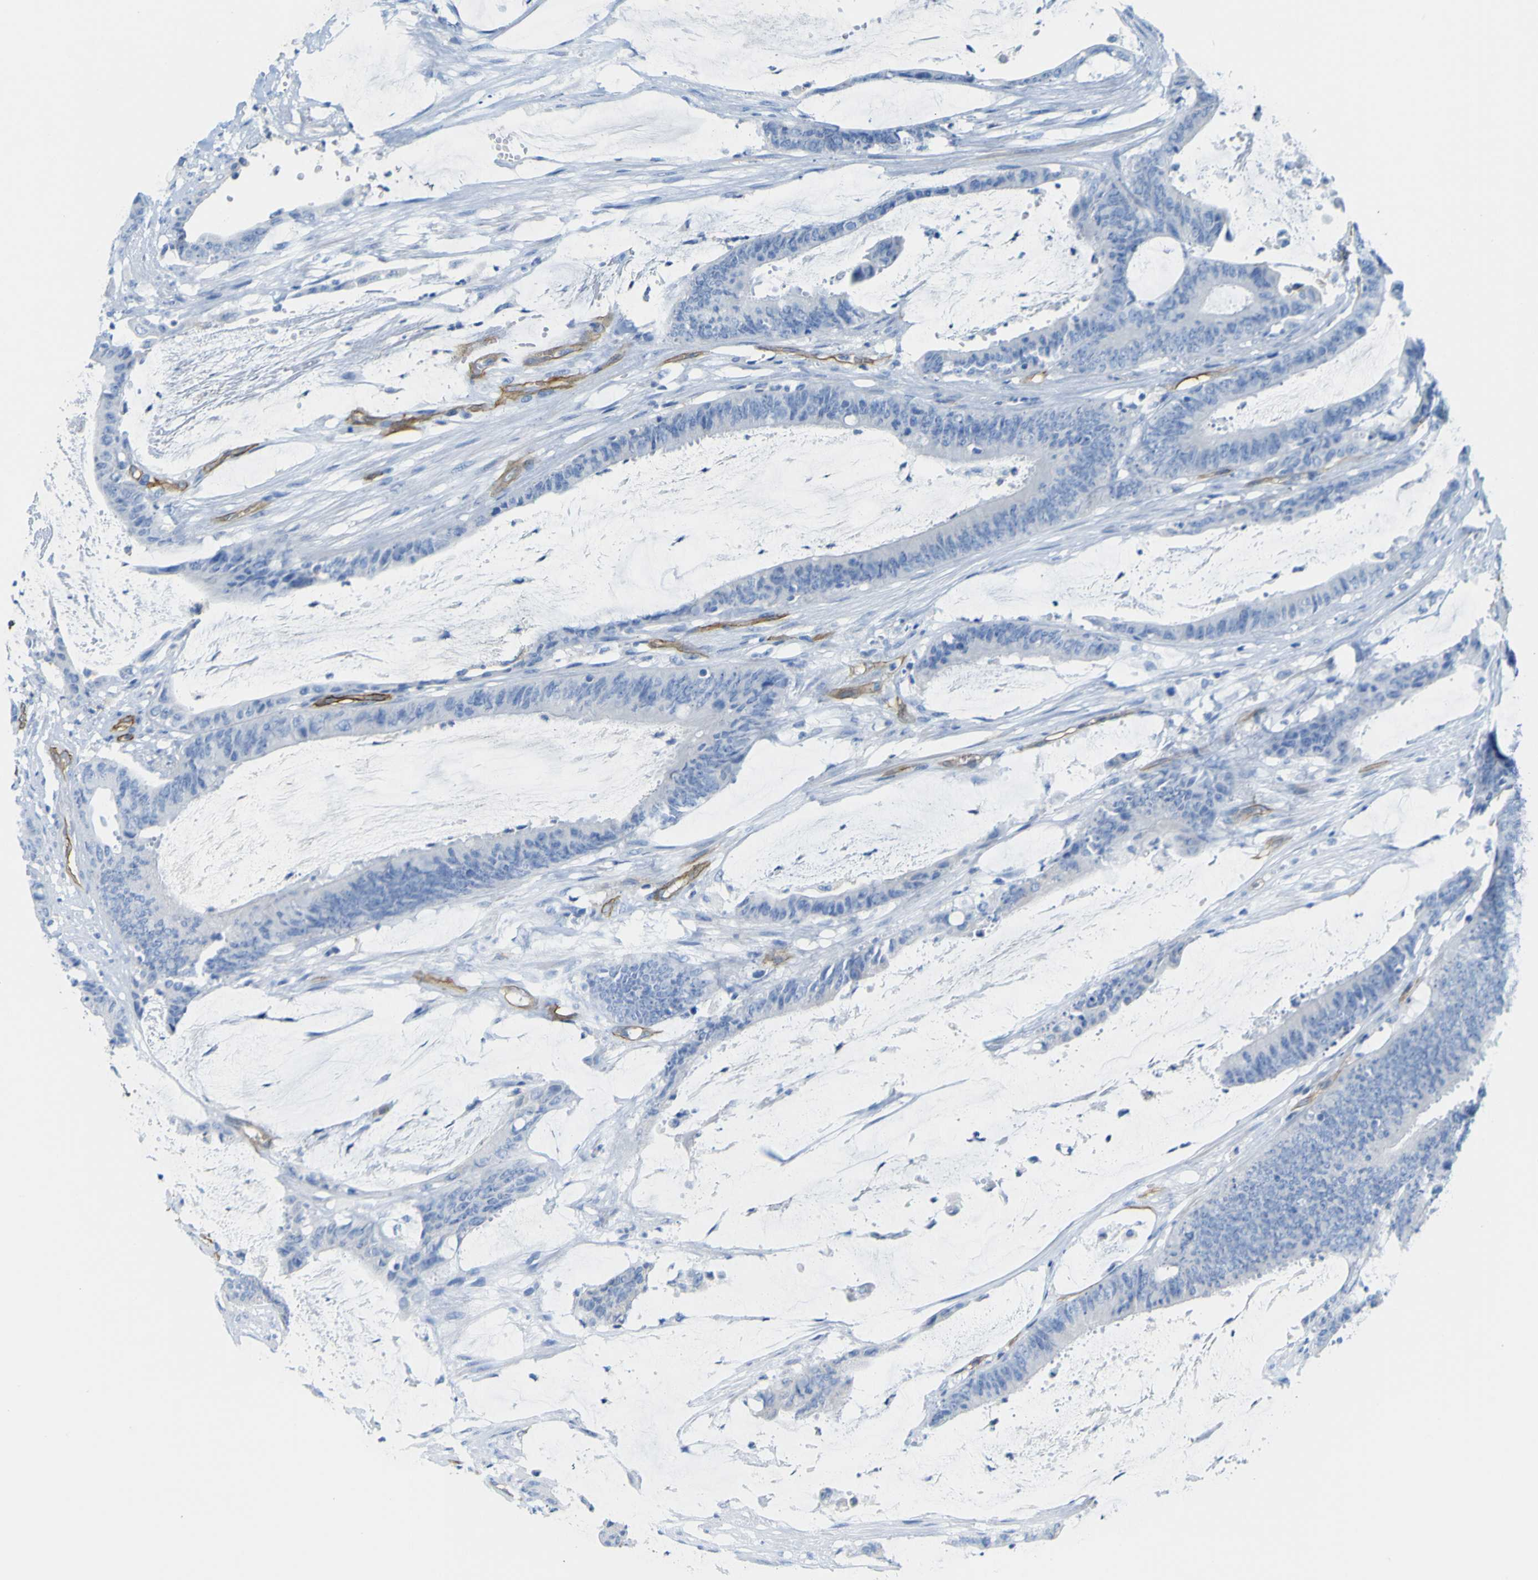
{"staining": {"intensity": "negative", "quantity": "none", "location": "none"}, "tissue": "colorectal cancer", "cell_type": "Tumor cells", "image_type": "cancer", "snomed": [{"axis": "morphology", "description": "Adenocarcinoma, NOS"}, {"axis": "topography", "description": "Rectum"}], "caption": "DAB immunohistochemical staining of human colorectal cancer displays no significant staining in tumor cells.", "gene": "CD93", "patient": {"sex": "female", "age": 66}}